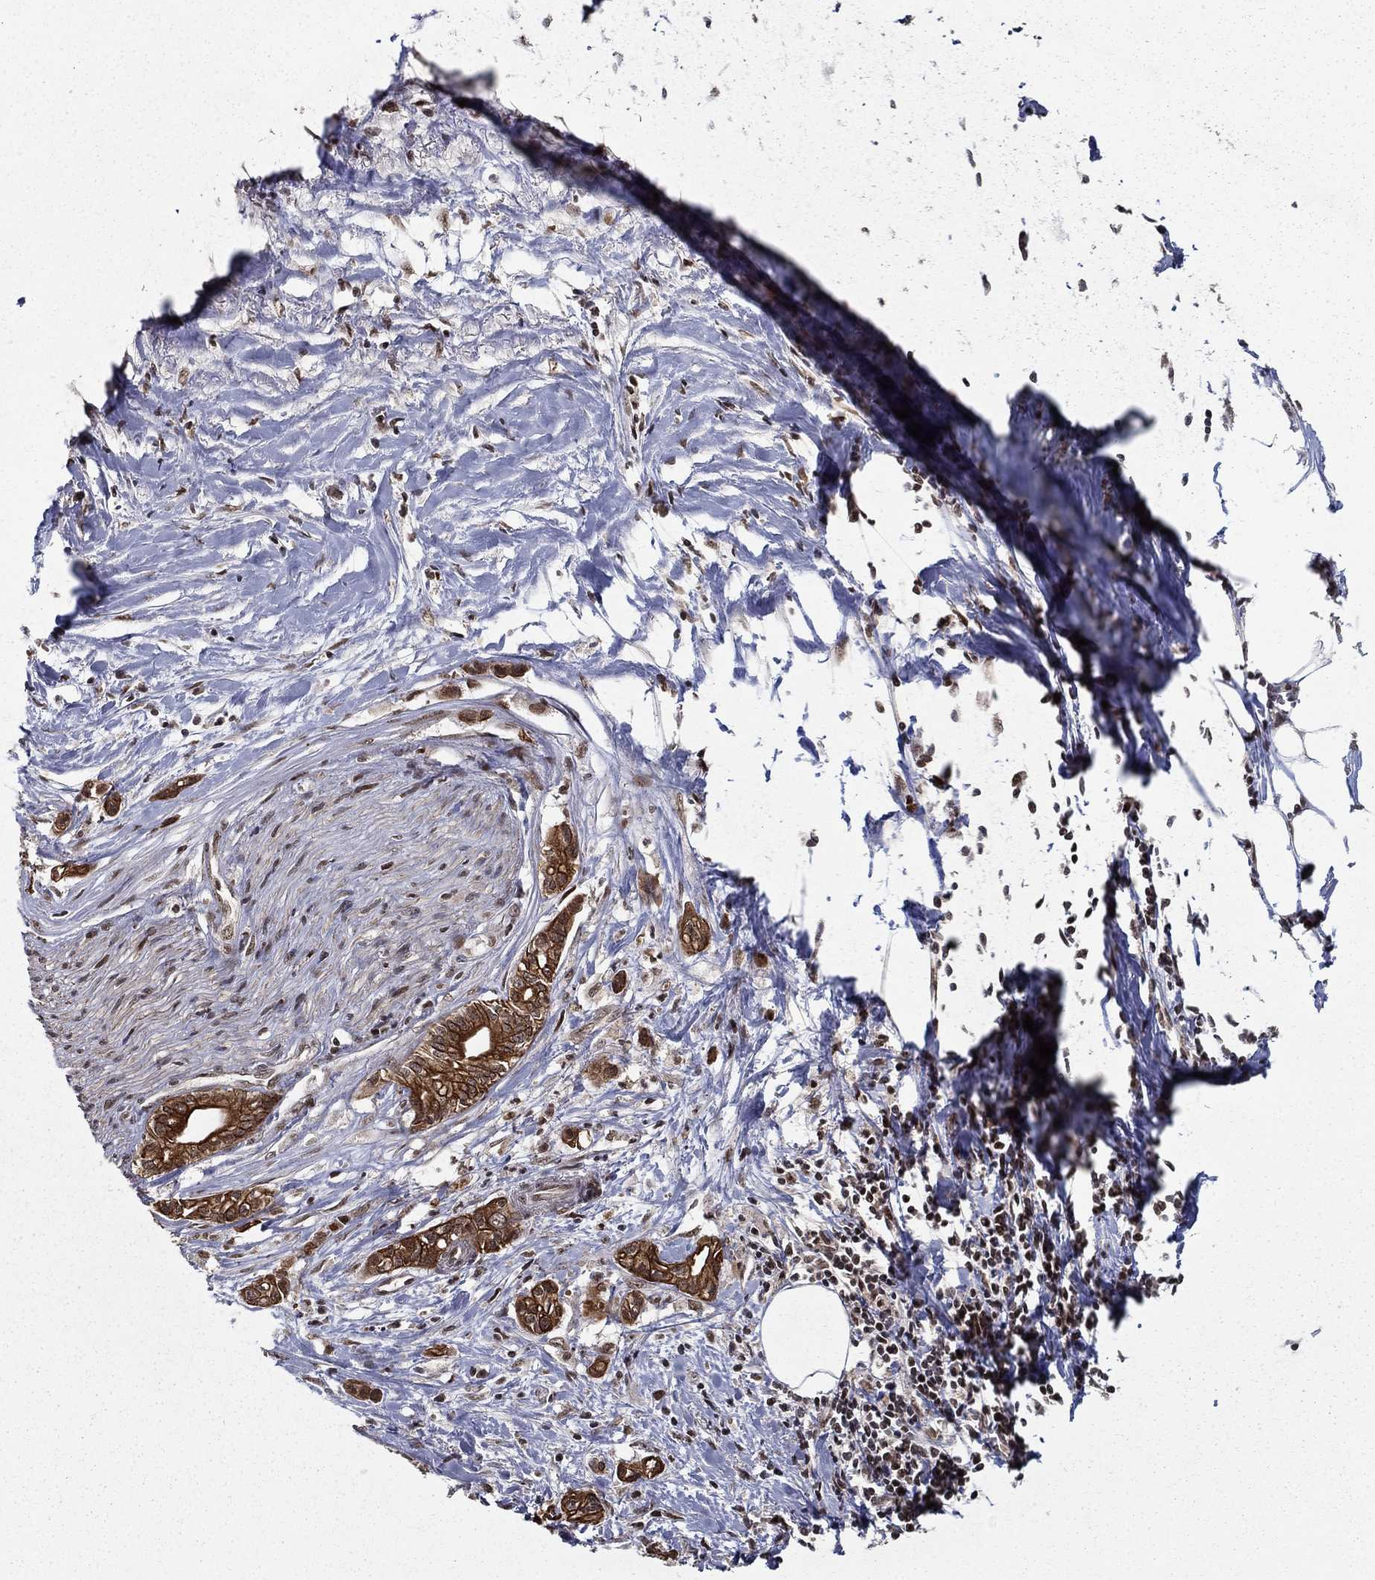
{"staining": {"intensity": "strong", "quantity": ">75%", "location": "cytoplasmic/membranous"}, "tissue": "pancreatic cancer", "cell_type": "Tumor cells", "image_type": "cancer", "snomed": [{"axis": "morphology", "description": "Adenocarcinoma, NOS"}, {"axis": "topography", "description": "Pancreas"}], "caption": "Protein staining shows strong cytoplasmic/membranous positivity in approximately >75% of tumor cells in pancreatic adenocarcinoma. Immunohistochemistry stains the protein in brown and the nuclei are stained blue.", "gene": "CDCA7L", "patient": {"sex": "male", "age": 71}}